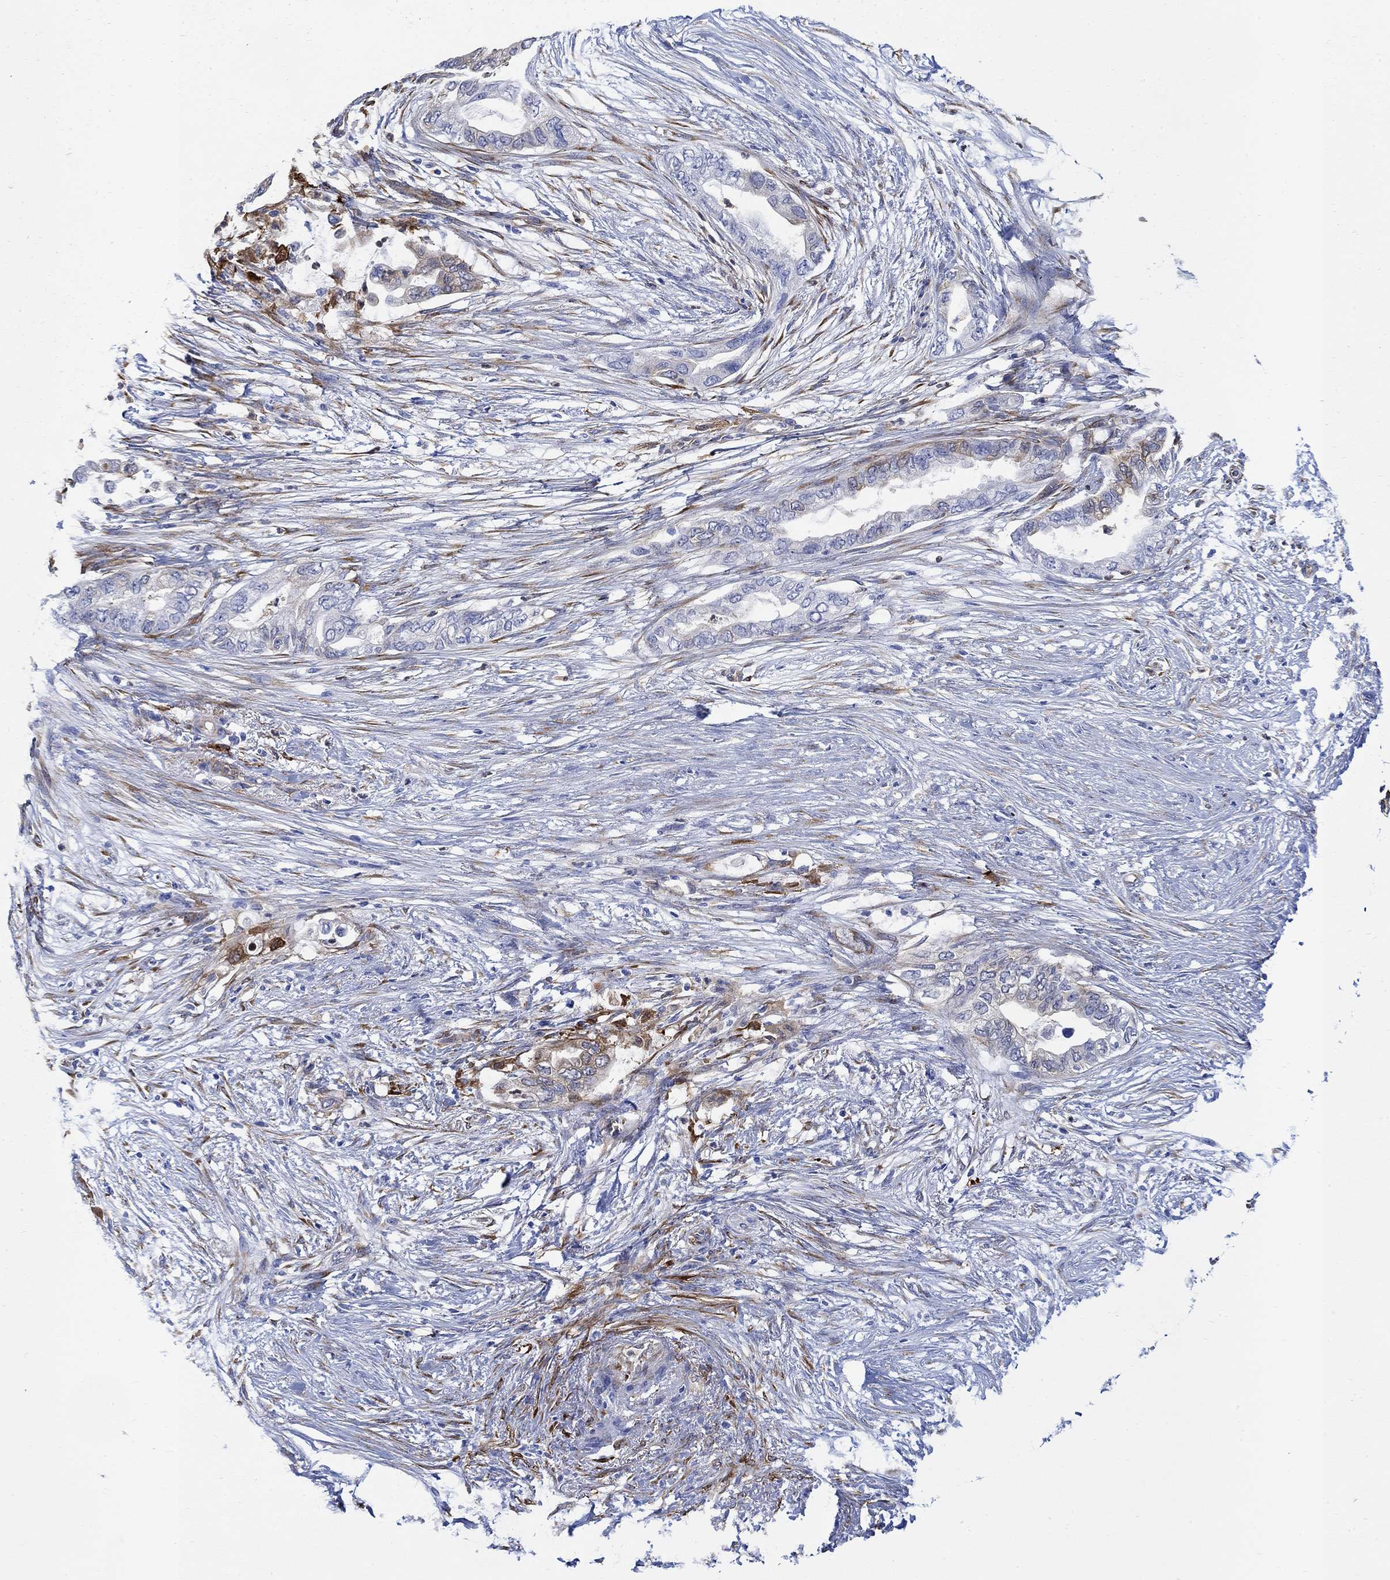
{"staining": {"intensity": "weak", "quantity": "25%-75%", "location": "cytoplasmic/membranous"}, "tissue": "pancreatic cancer", "cell_type": "Tumor cells", "image_type": "cancer", "snomed": [{"axis": "morphology", "description": "Normal tissue, NOS"}, {"axis": "morphology", "description": "Adenocarcinoma, NOS"}, {"axis": "topography", "description": "Pancreas"}, {"axis": "topography", "description": "Duodenum"}], "caption": "Weak cytoplasmic/membranous protein positivity is seen in approximately 25%-75% of tumor cells in pancreatic cancer.", "gene": "TGM2", "patient": {"sex": "female", "age": 60}}